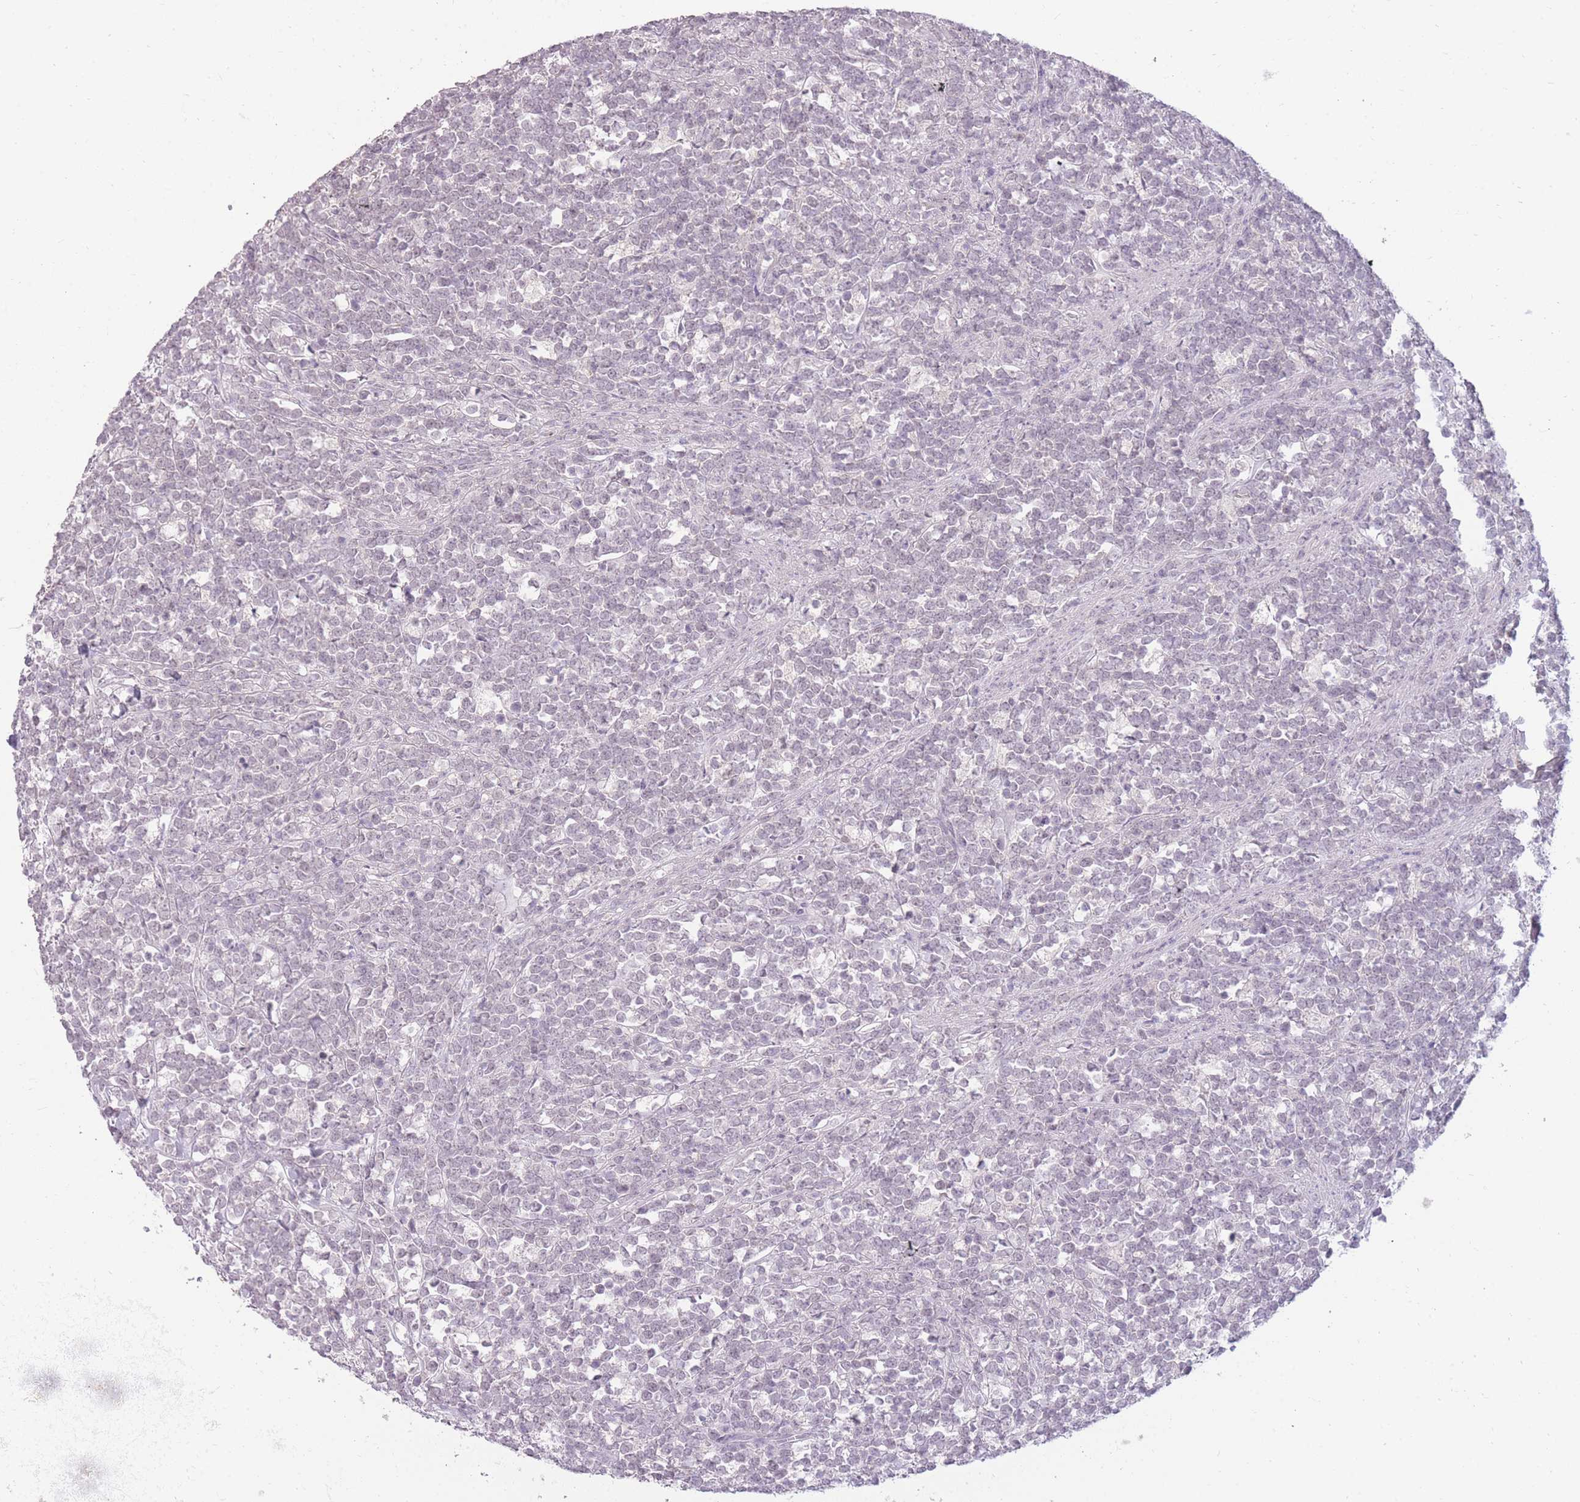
{"staining": {"intensity": "negative", "quantity": "none", "location": "none"}, "tissue": "lymphoma", "cell_type": "Tumor cells", "image_type": "cancer", "snomed": [{"axis": "morphology", "description": "Malignant lymphoma, non-Hodgkin's type, High grade"}, {"axis": "topography", "description": "Small intestine"}, {"axis": "topography", "description": "Colon"}], "caption": "Tumor cells show no significant protein staining in high-grade malignant lymphoma, non-Hodgkin's type.", "gene": "ZBTB24", "patient": {"sex": "male", "age": 8}}